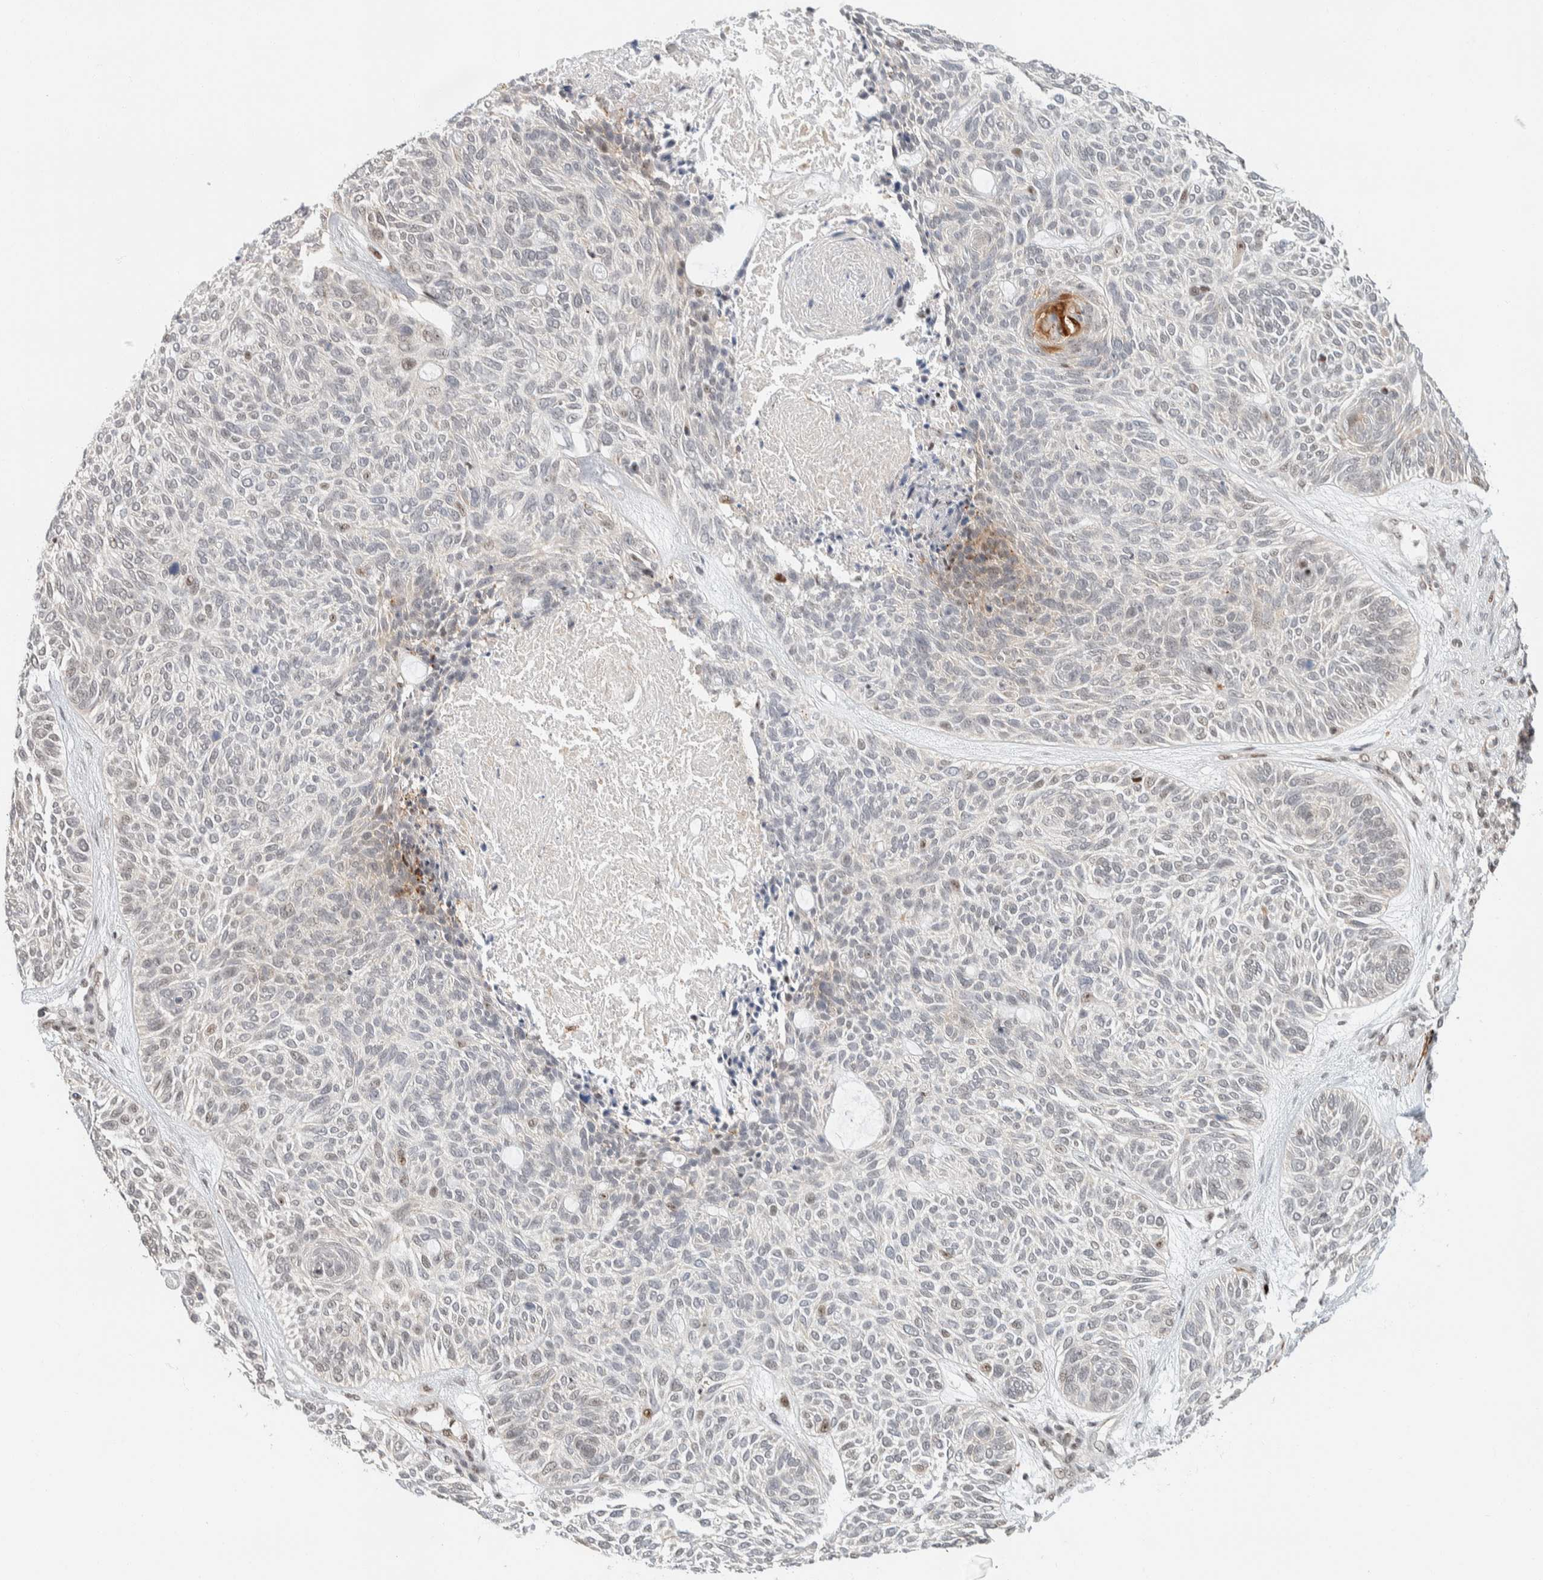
{"staining": {"intensity": "weak", "quantity": "<25%", "location": "nuclear"}, "tissue": "skin cancer", "cell_type": "Tumor cells", "image_type": "cancer", "snomed": [{"axis": "morphology", "description": "Basal cell carcinoma"}, {"axis": "topography", "description": "Skin"}], "caption": "IHC histopathology image of human skin cancer (basal cell carcinoma) stained for a protein (brown), which demonstrates no staining in tumor cells.", "gene": "ZBTB2", "patient": {"sex": "male", "age": 55}}